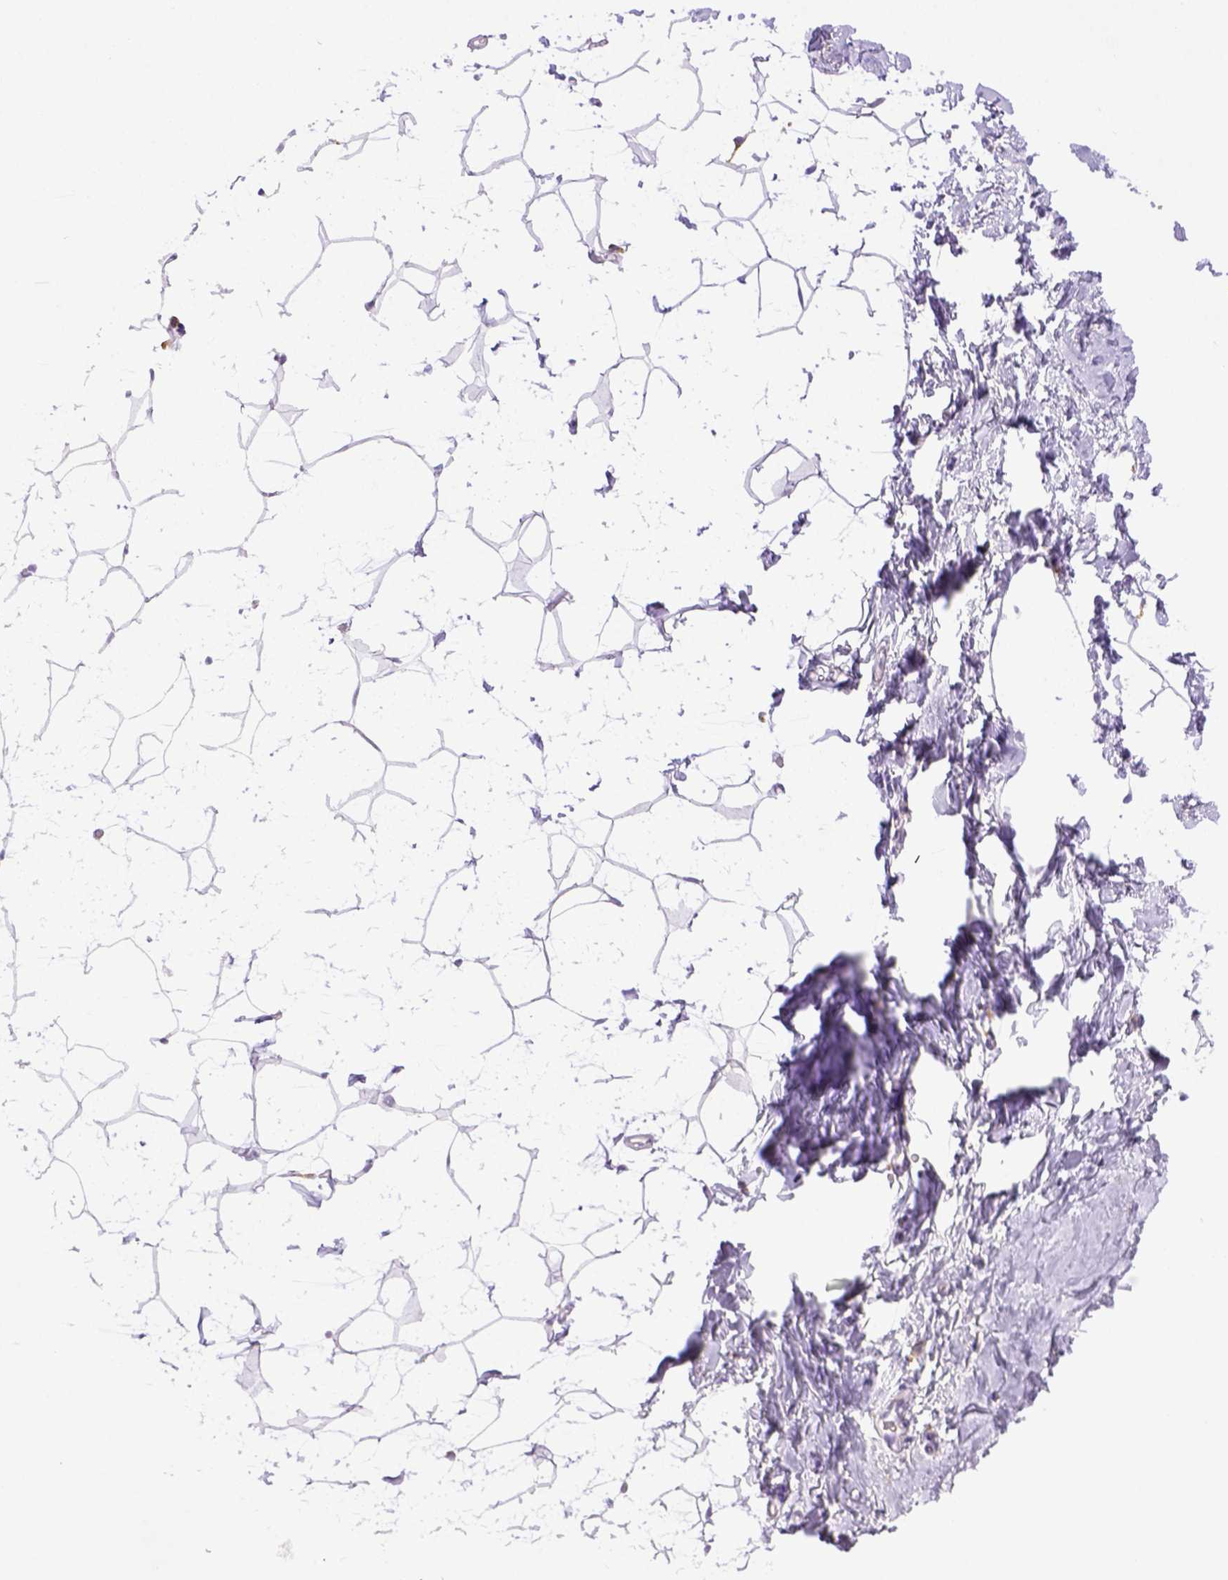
{"staining": {"intensity": "negative", "quantity": "none", "location": "none"}, "tissue": "breast", "cell_type": "Adipocytes", "image_type": "normal", "snomed": [{"axis": "morphology", "description": "Normal tissue, NOS"}, {"axis": "topography", "description": "Breast"}], "caption": "Breast stained for a protein using immunohistochemistry (IHC) exhibits no staining adipocytes.", "gene": "CD68", "patient": {"sex": "female", "age": 32}}